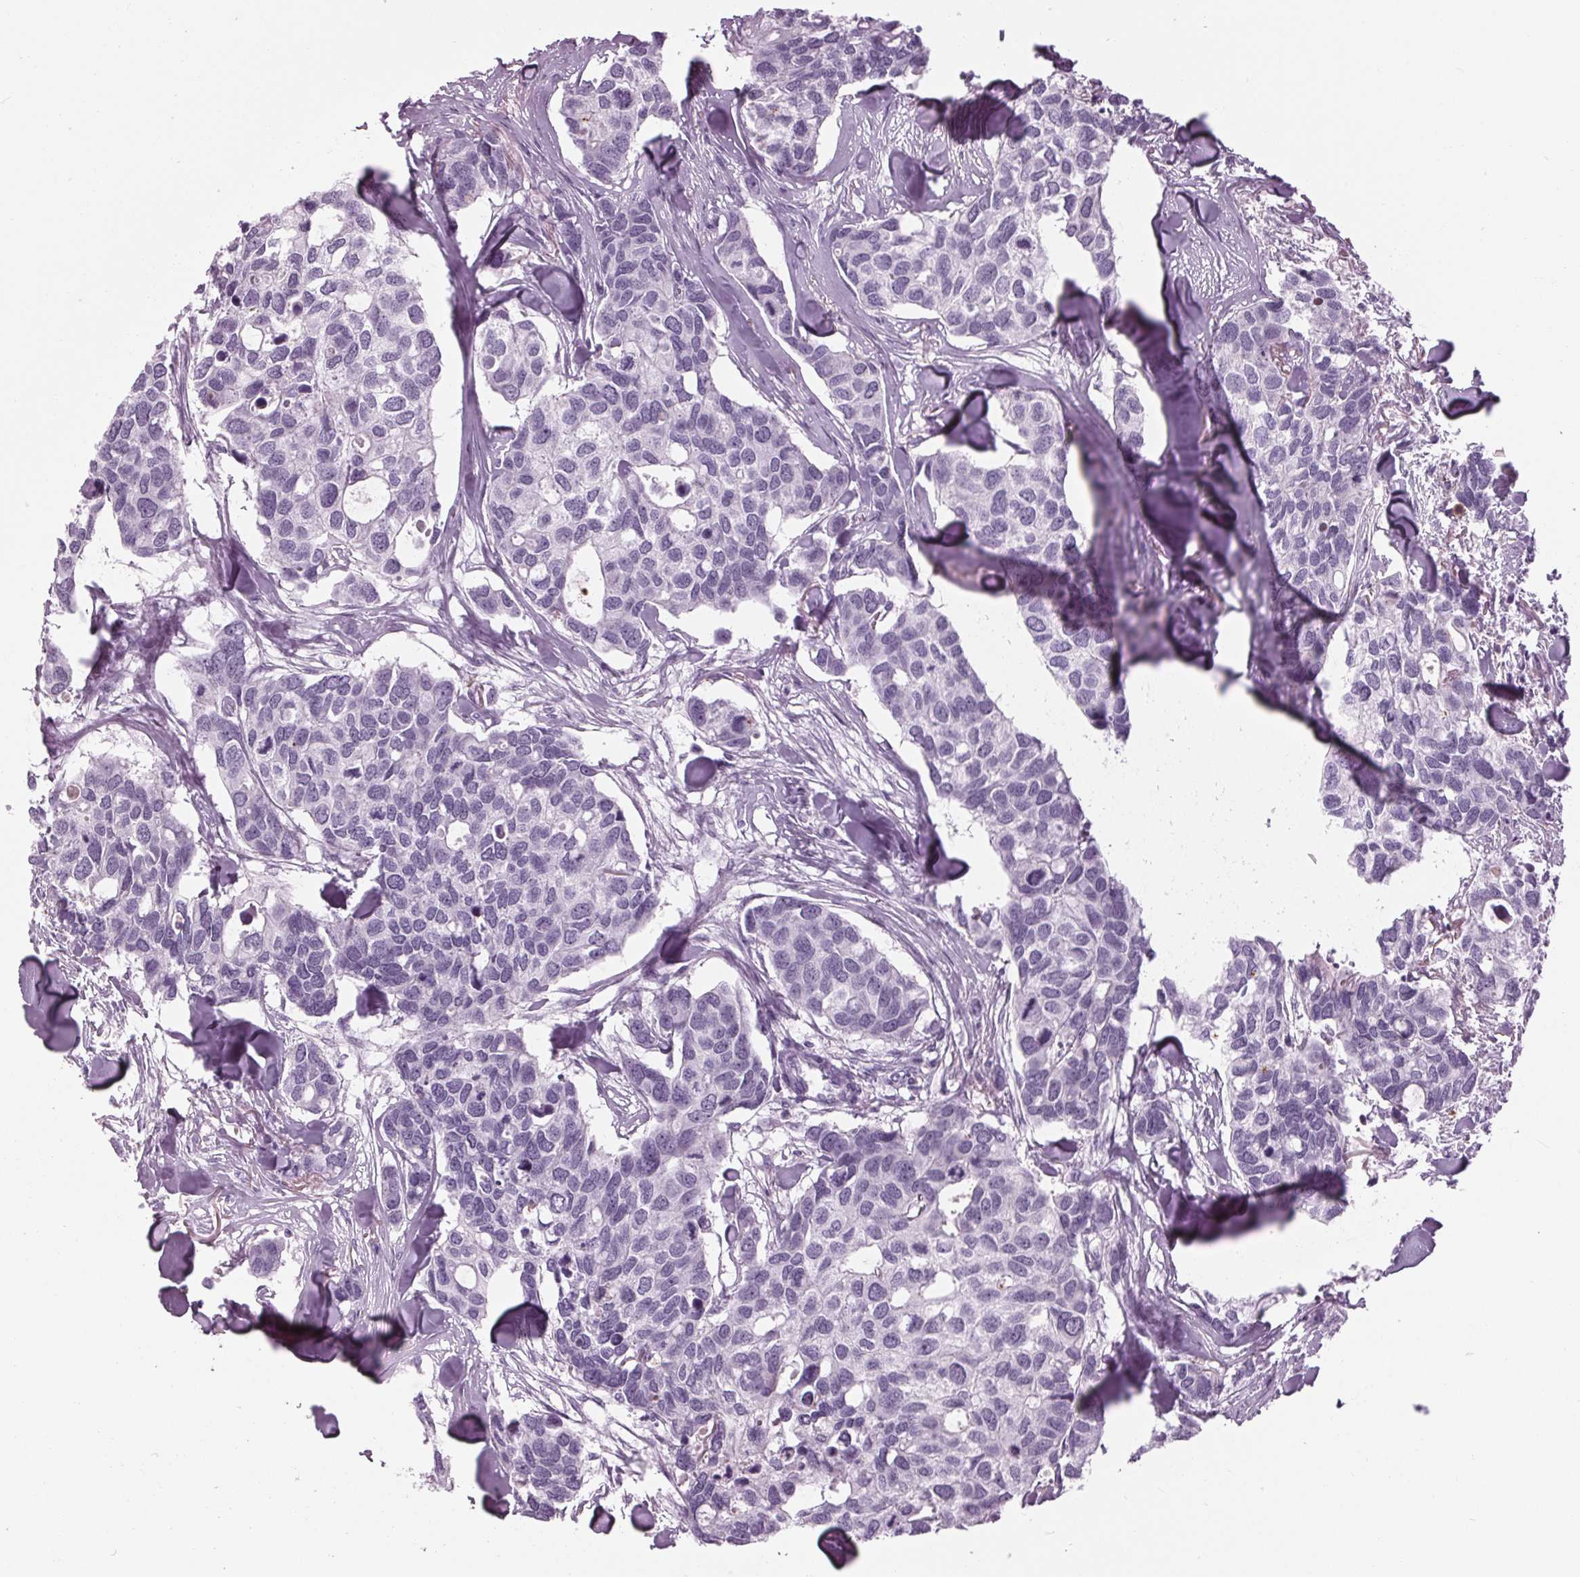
{"staining": {"intensity": "negative", "quantity": "none", "location": "none"}, "tissue": "breast cancer", "cell_type": "Tumor cells", "image_type": "cancer", "snomed": [{"axis": "morphology", "description": "Duct carcinoma"}, {"axis": "topography", "description": "Breast"}], "caption": "The IHC histopathology image has no significant expression in tumor cells of breast cancer tissue. Nuclei are stained in blue.", "gene": "CYP3A43", "patient": {"sex": "female", "age": 83}}